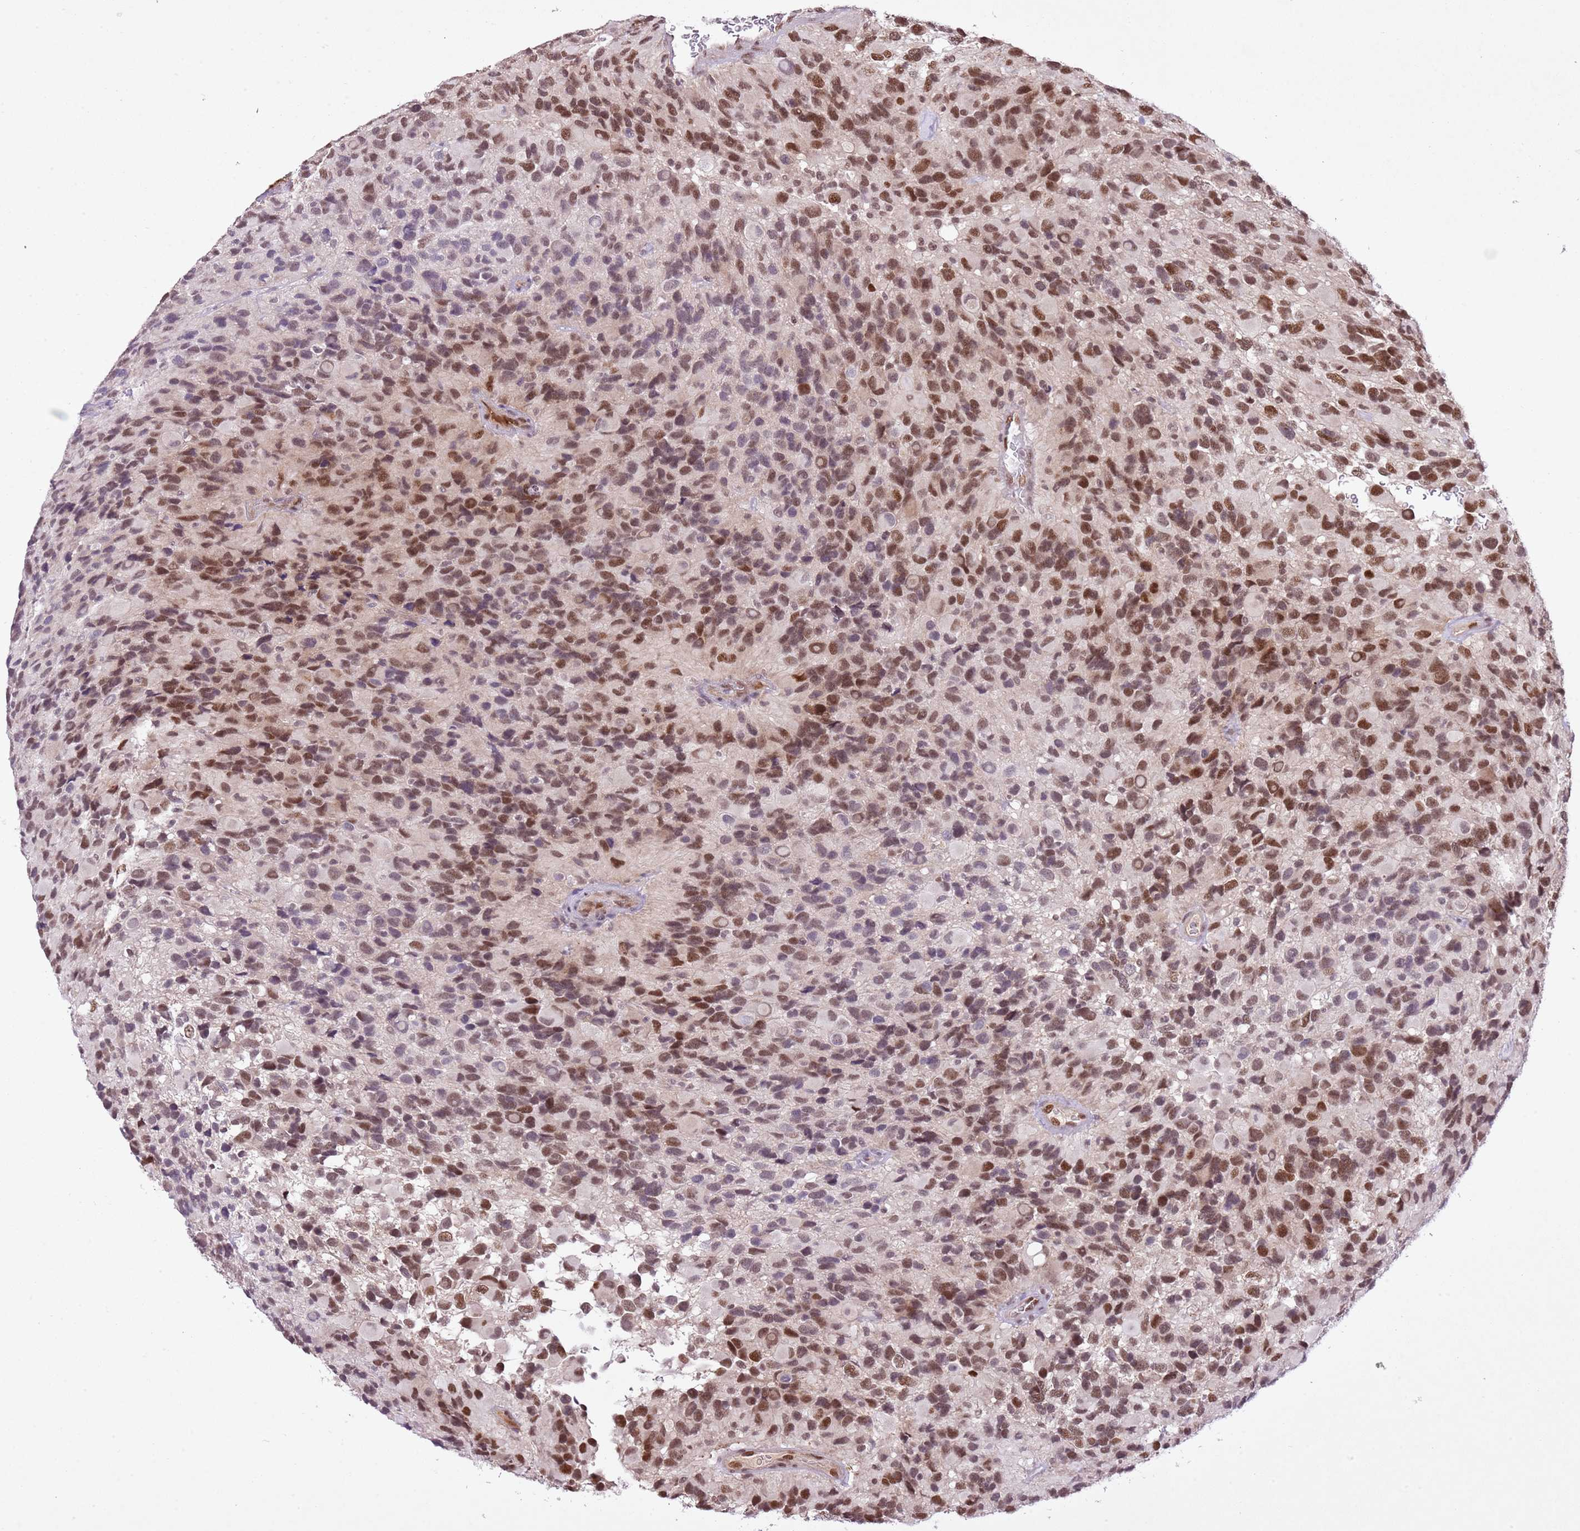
{"staining": {"intensity": "strong", "quantity": ">75%", "location": "nuclear"}, "tissue": "glioma", "cell_type": "Tumor cells", "image_type": "cancer", "snomed": [{"axis": "morphology", "description": "Glioma, malignant, High grade"}, {"axis": "topography", "description": "Brain"}], "caption": "Malignant high-grade glioma stained with a brown dye shows strong nuclear positive expression in approximately >75% of tumor cells.", "gene": "NACC2", "patient": {"sex": "male", "age": 77}}